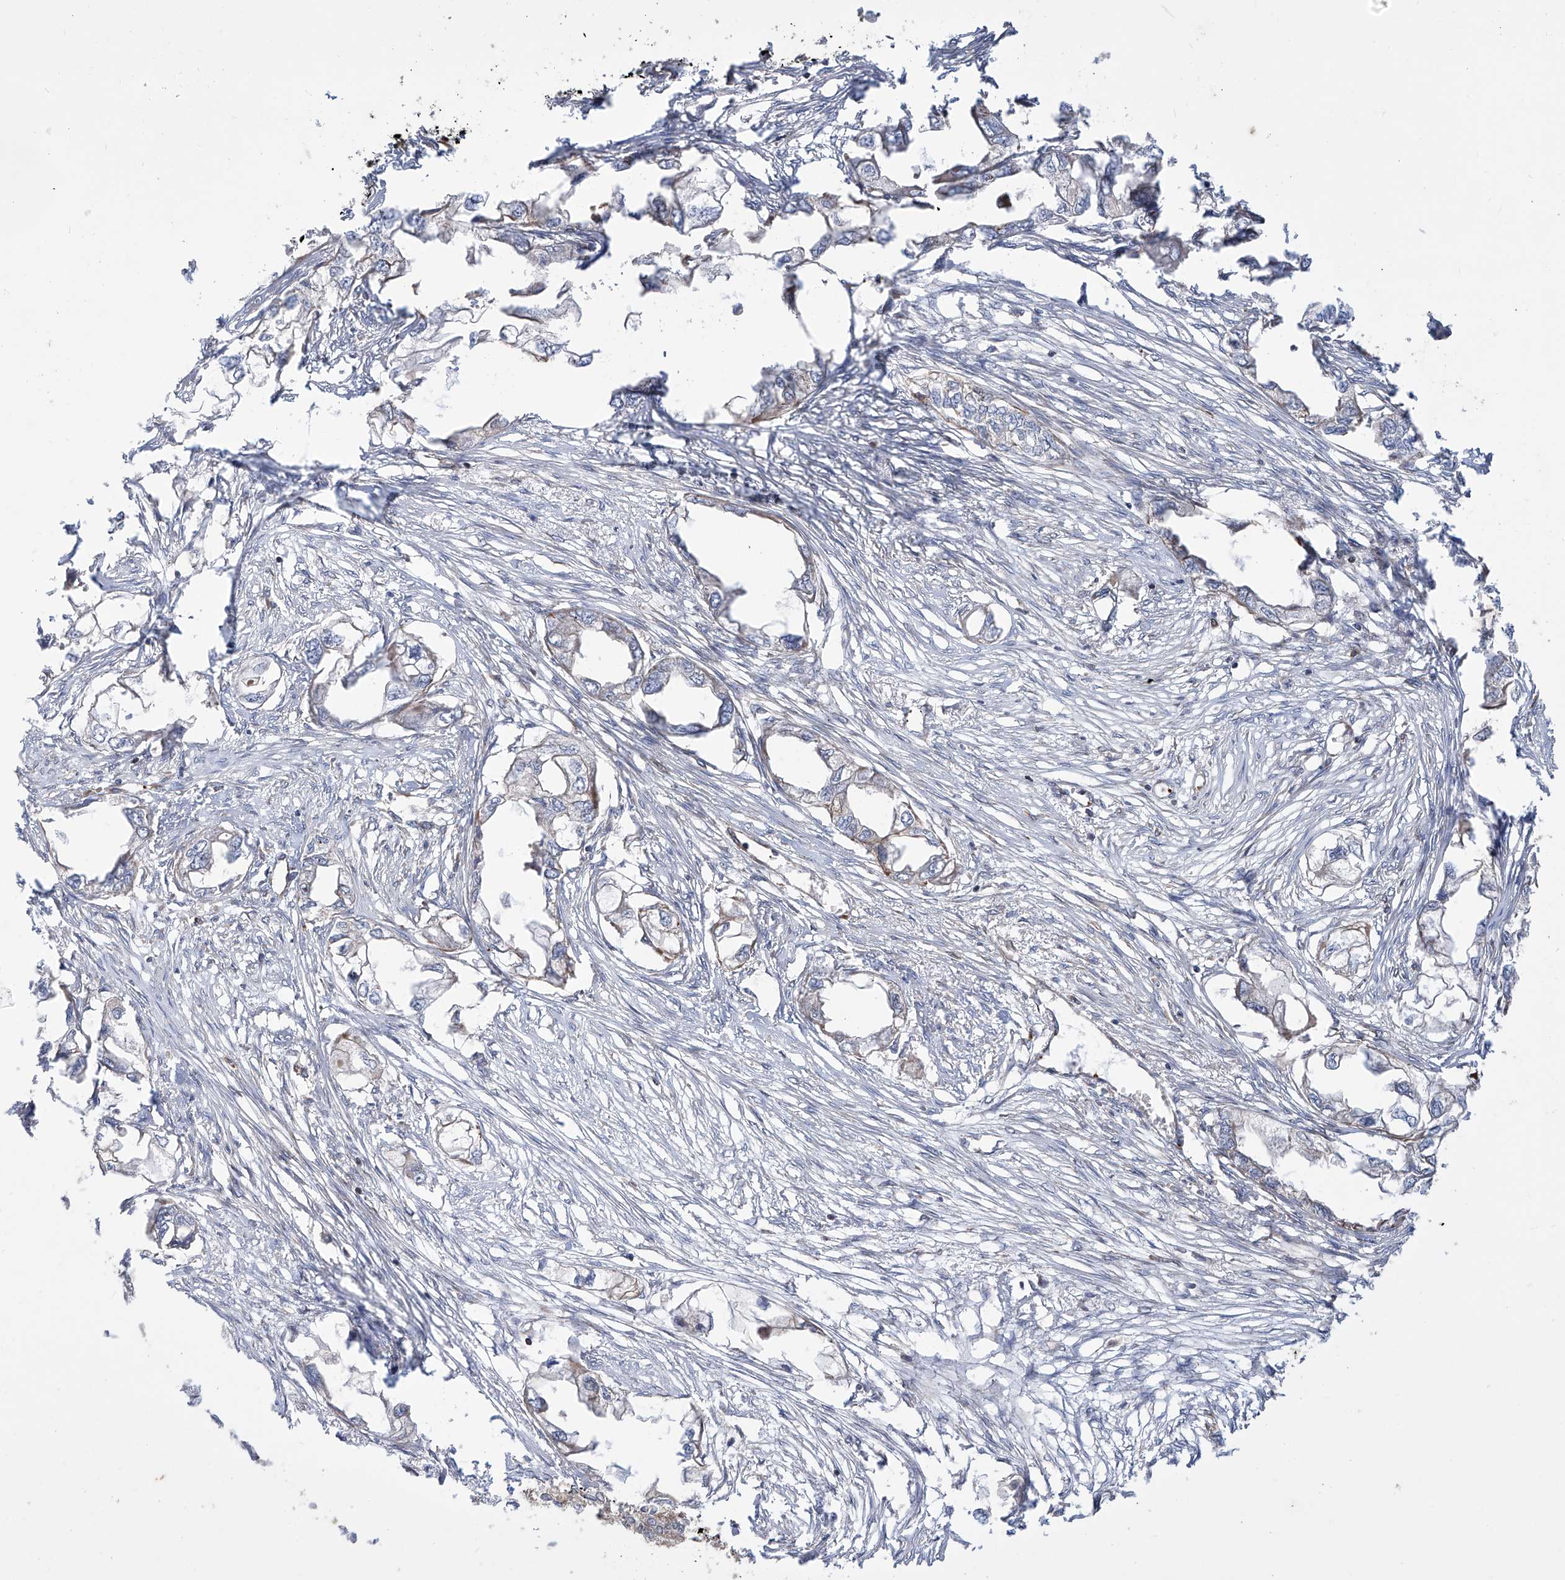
{"staining": {"intensity": "negative", "quantity": "none", "location": "none"}, "tissue": "endometrial cancer", "cell_type": "Tumor cells", "image_type": "cancer", "snomed": [{"axis": "morphology", "description": "Adenocarcinoma, NOS"}, {"axis": "morphology", "description": "Adenocarcinoma, metastatic, NOS"}, {"axis": "topography", "description": "Adipose tissue"}, {"axis": "topography", "description": "Endometrium"}], "caption": "Immunohistochemistry (IHC) micrograph of human endometrial cancer (adenocarcinoma) stained for a protein (brown), which demonstrates no staining in tumor cells.", "gene": "APAF1", "patient": {"sex": "female", "age": 67}}